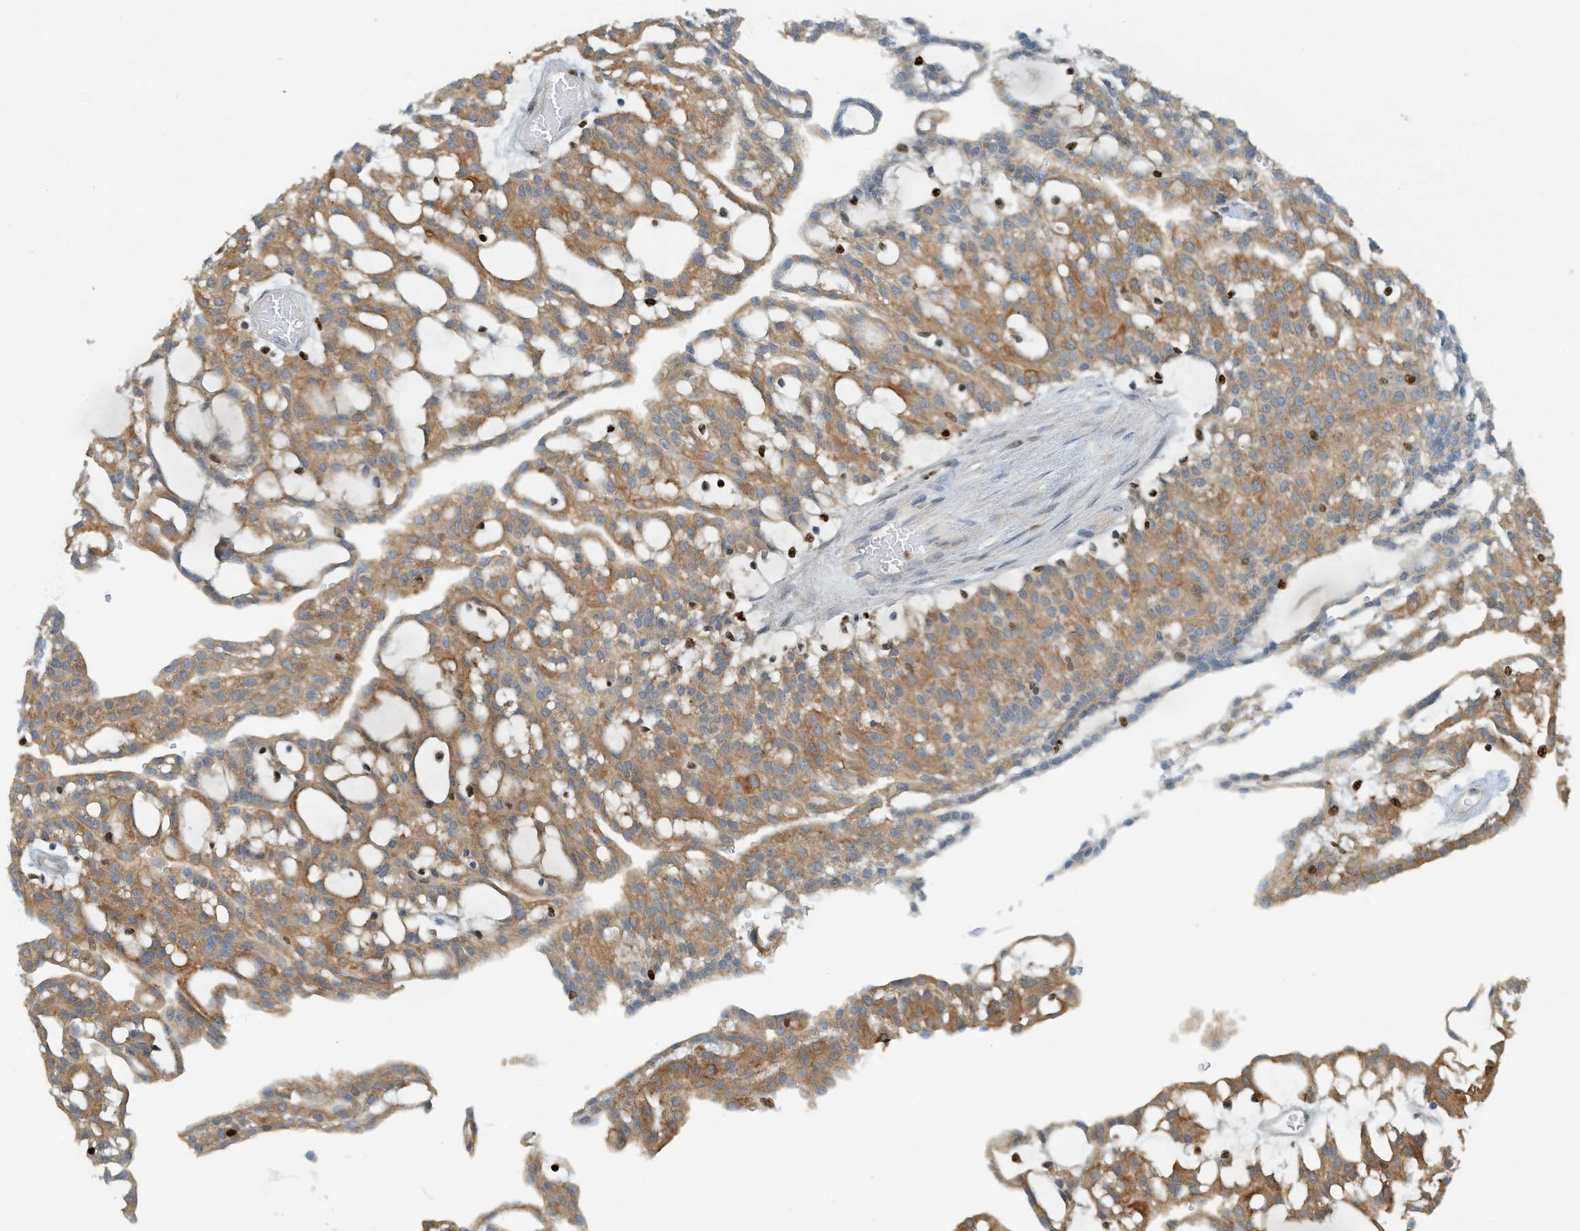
{"staining": {"intensity": "moderate", "quantity": ">75%", "location": "cytoplasmic/membranous"}, "tissue": "renal cancer", "cell_type": "Tumor cells", "image_type": "cancer", "snomed": [{"axis": "morphology", "description": "Adenocarcinoma, NOS"}, {"axis": "topography", "description": "Kidney"}], "caption": "A histopathology image showing moderate cytoplasmic/membranous expression in approximately >75% of tumor cells in renal cancer (adenocarcinoma), as visualized by brown immunohistochemical staining.", "gene": "SH3D19", "patient": {"sex": "male", "age": 63}}